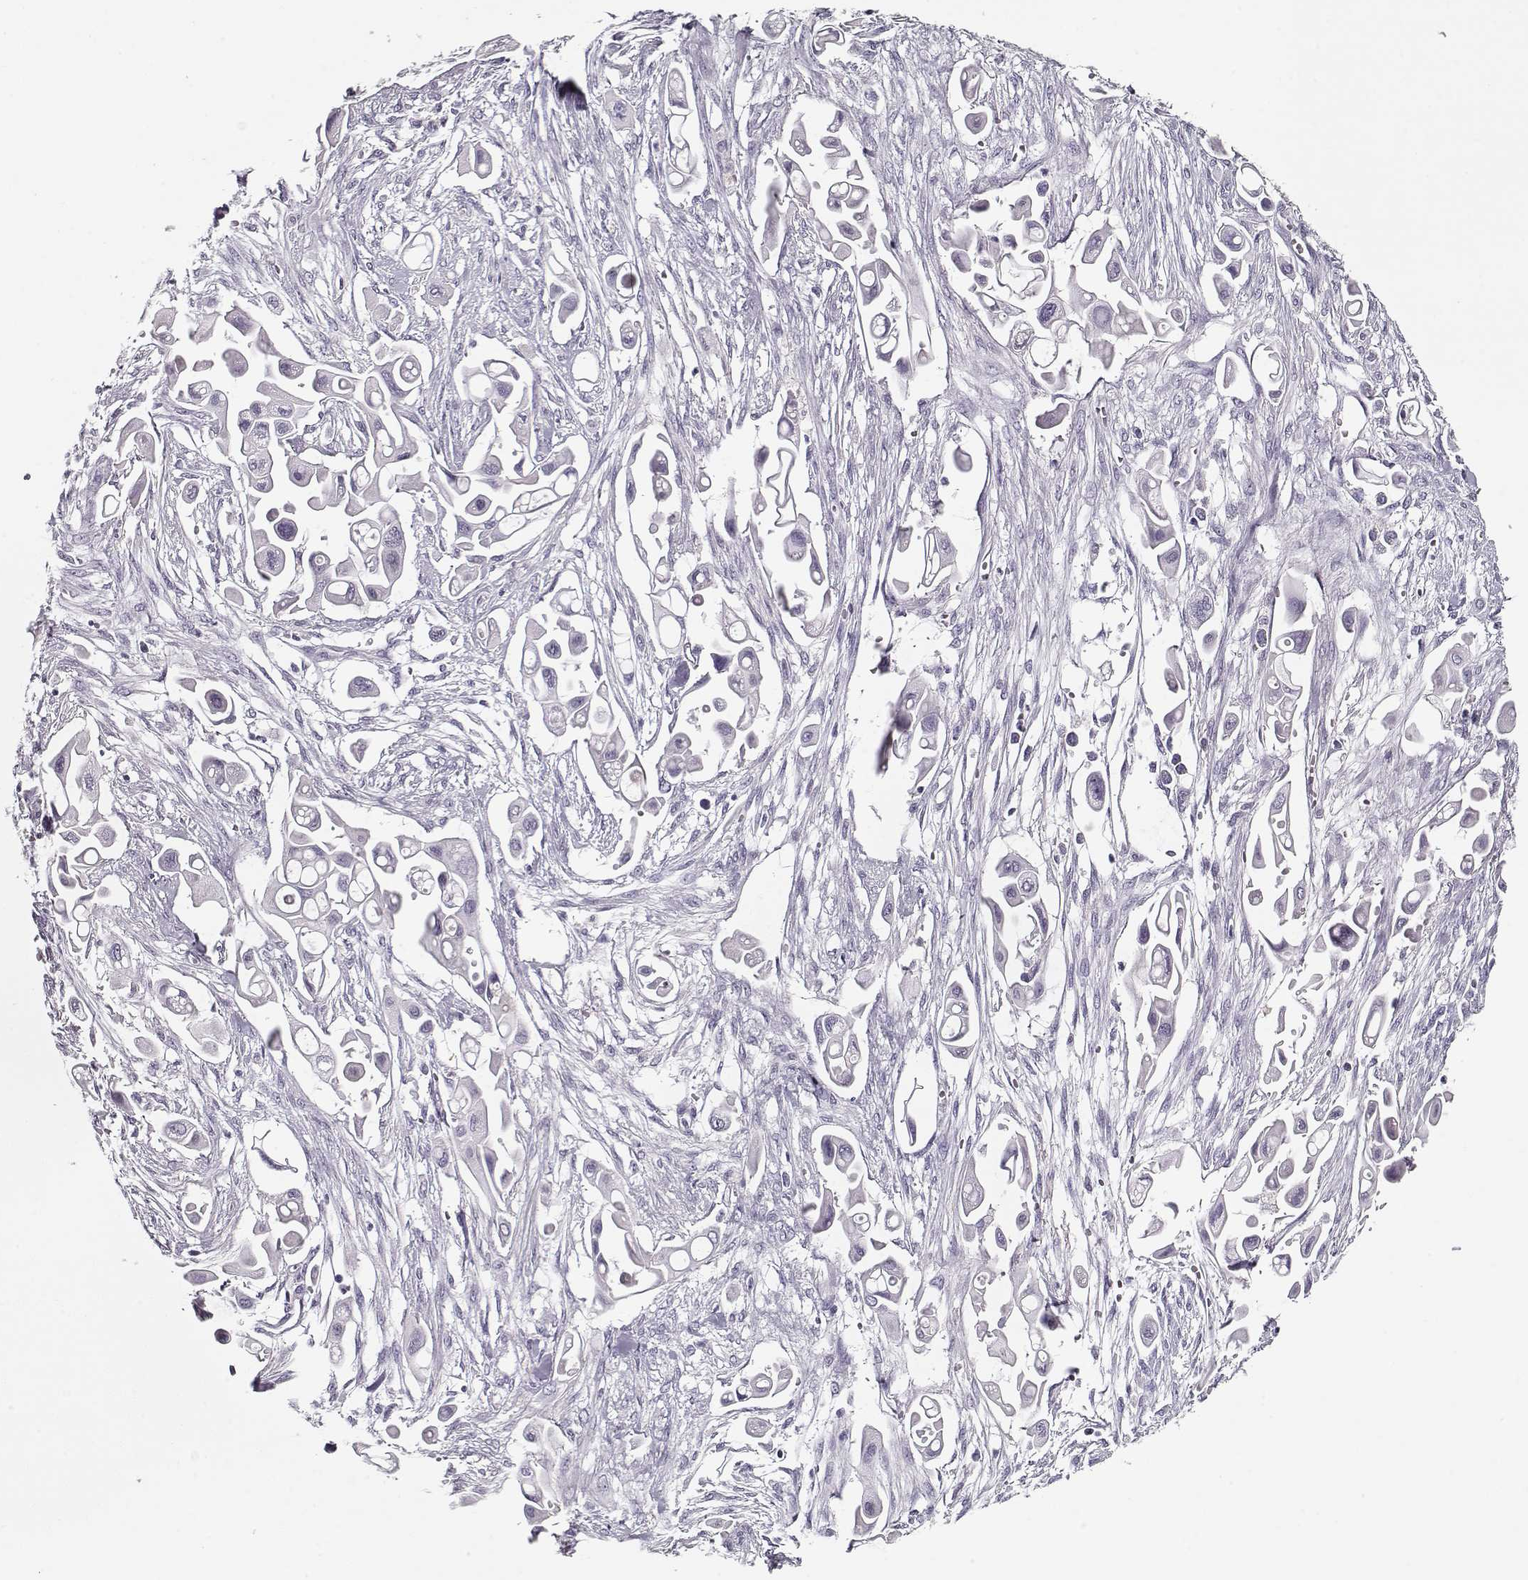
{"staining": {"intensity": "negative", "quantity": "none", "location": "none"}, "tissue": "pancreatic cancer", "cell_type": "Tumor cells", "image_type": "cancer", "snomed": [{"axis": "morphology", "description": "Adenocarcinoma, NOS"}, {"axis": "topography", "description": "Pancreas"}], "caption": "This is an immunohistochemistry micrograph of pancreatic cancer (adenocarcinoma). There is no expression in tumor cells.", "gene": "CCDC136", "patient": {"sex": "male", "age": 50}}